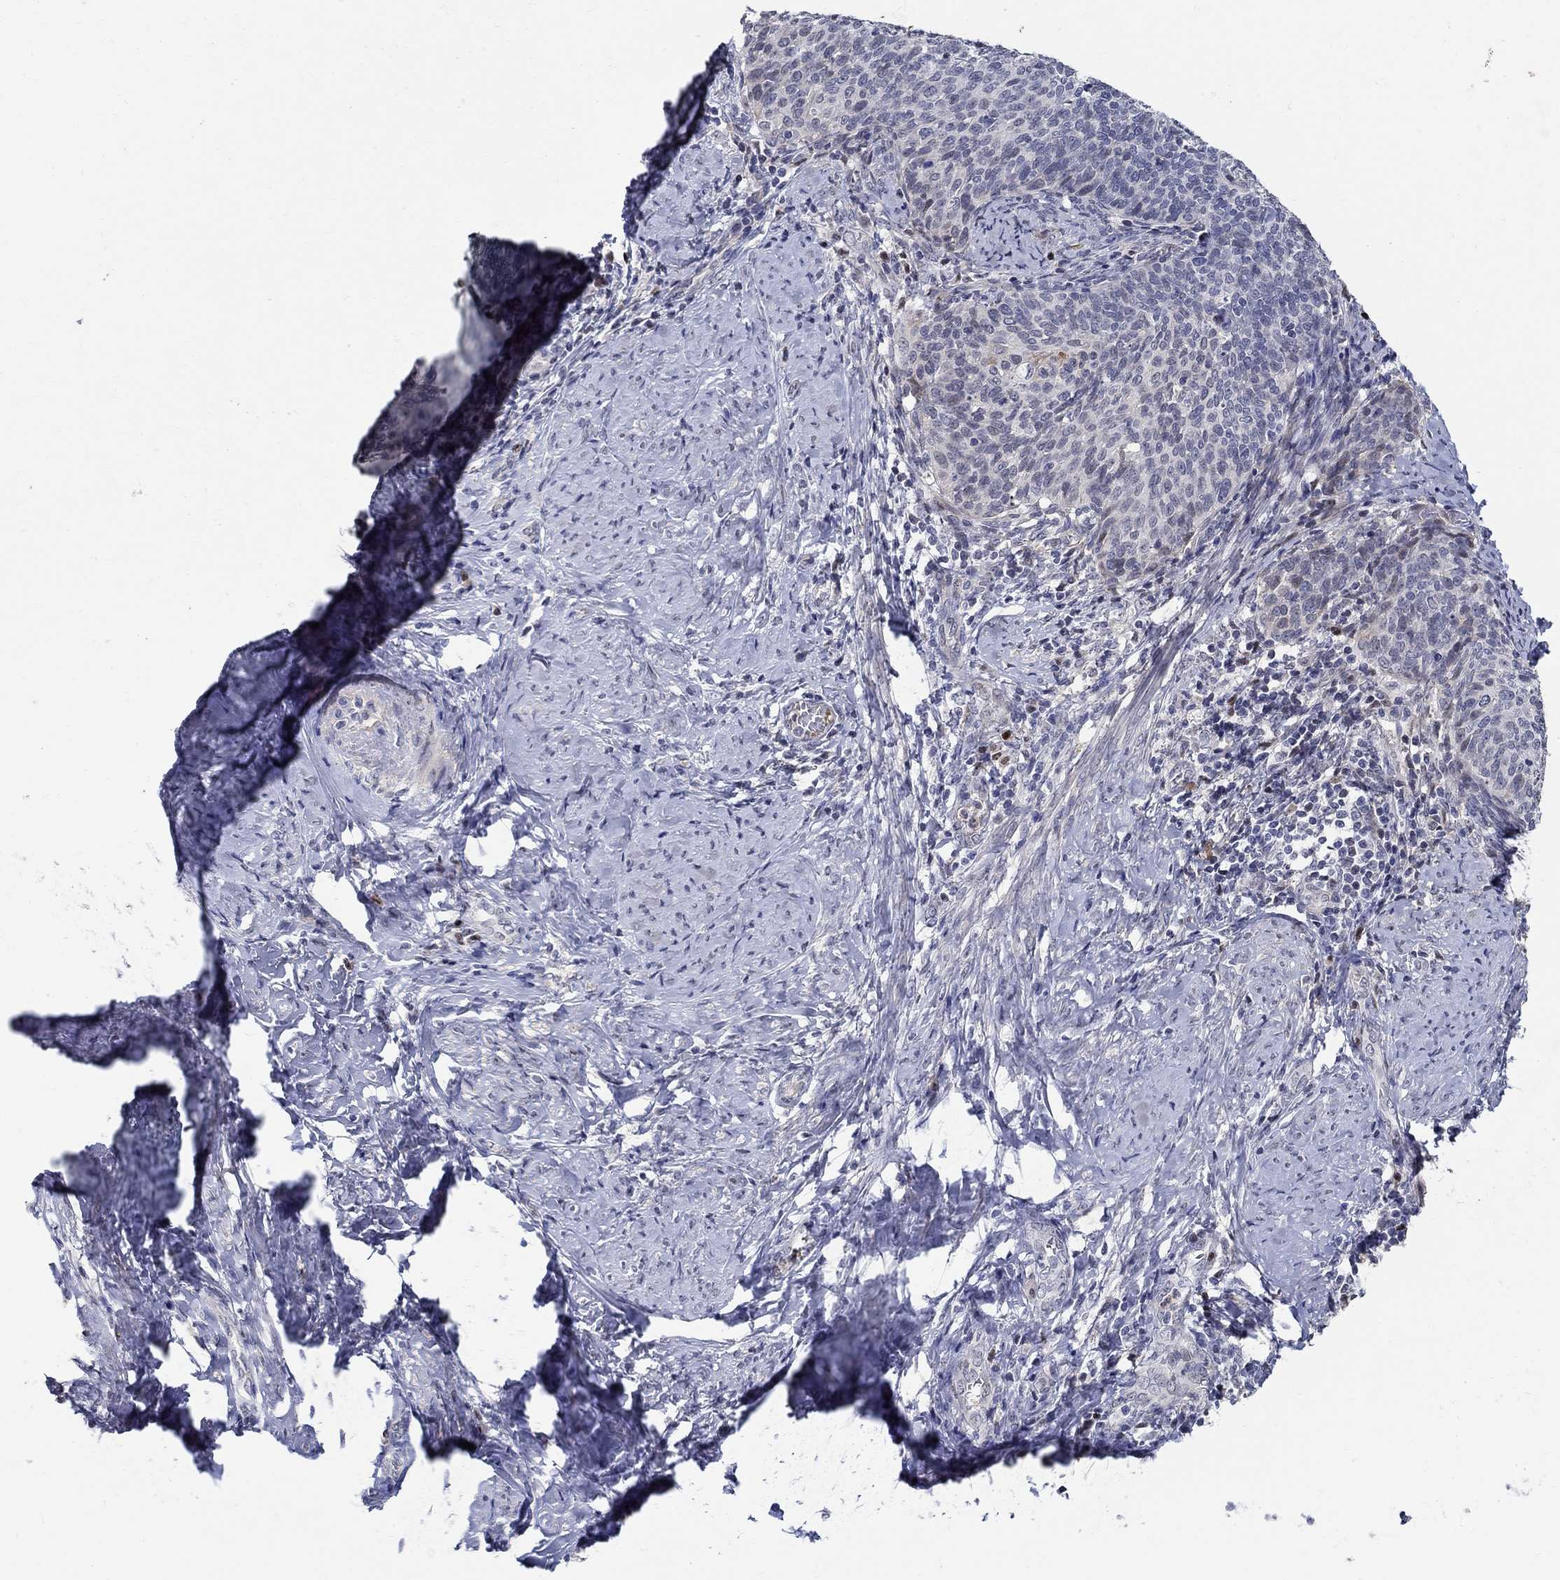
{"staining": {"intensity": "negative", "quantity": "none", "location": "none"}, "tissue": "cervical cancer", "cell_type": "Tumor cells", "image_type": "cancer", "snomed": [{"axis": "morphology", "description": "Normal tissue, NOS"}, {"axis": "morphology", "description": "Squamous cell carcinoma, NOS"}, {"axis": "topography", "description": "Cervix"}], "caption": "This is an immunohistochemistry (IHC) histopathology image of squamous cell carcinoma (cervical). There is no positivity in tumor cells.", "gene": "C16orf46", "patient": {"sex": "female", "age": 39}}